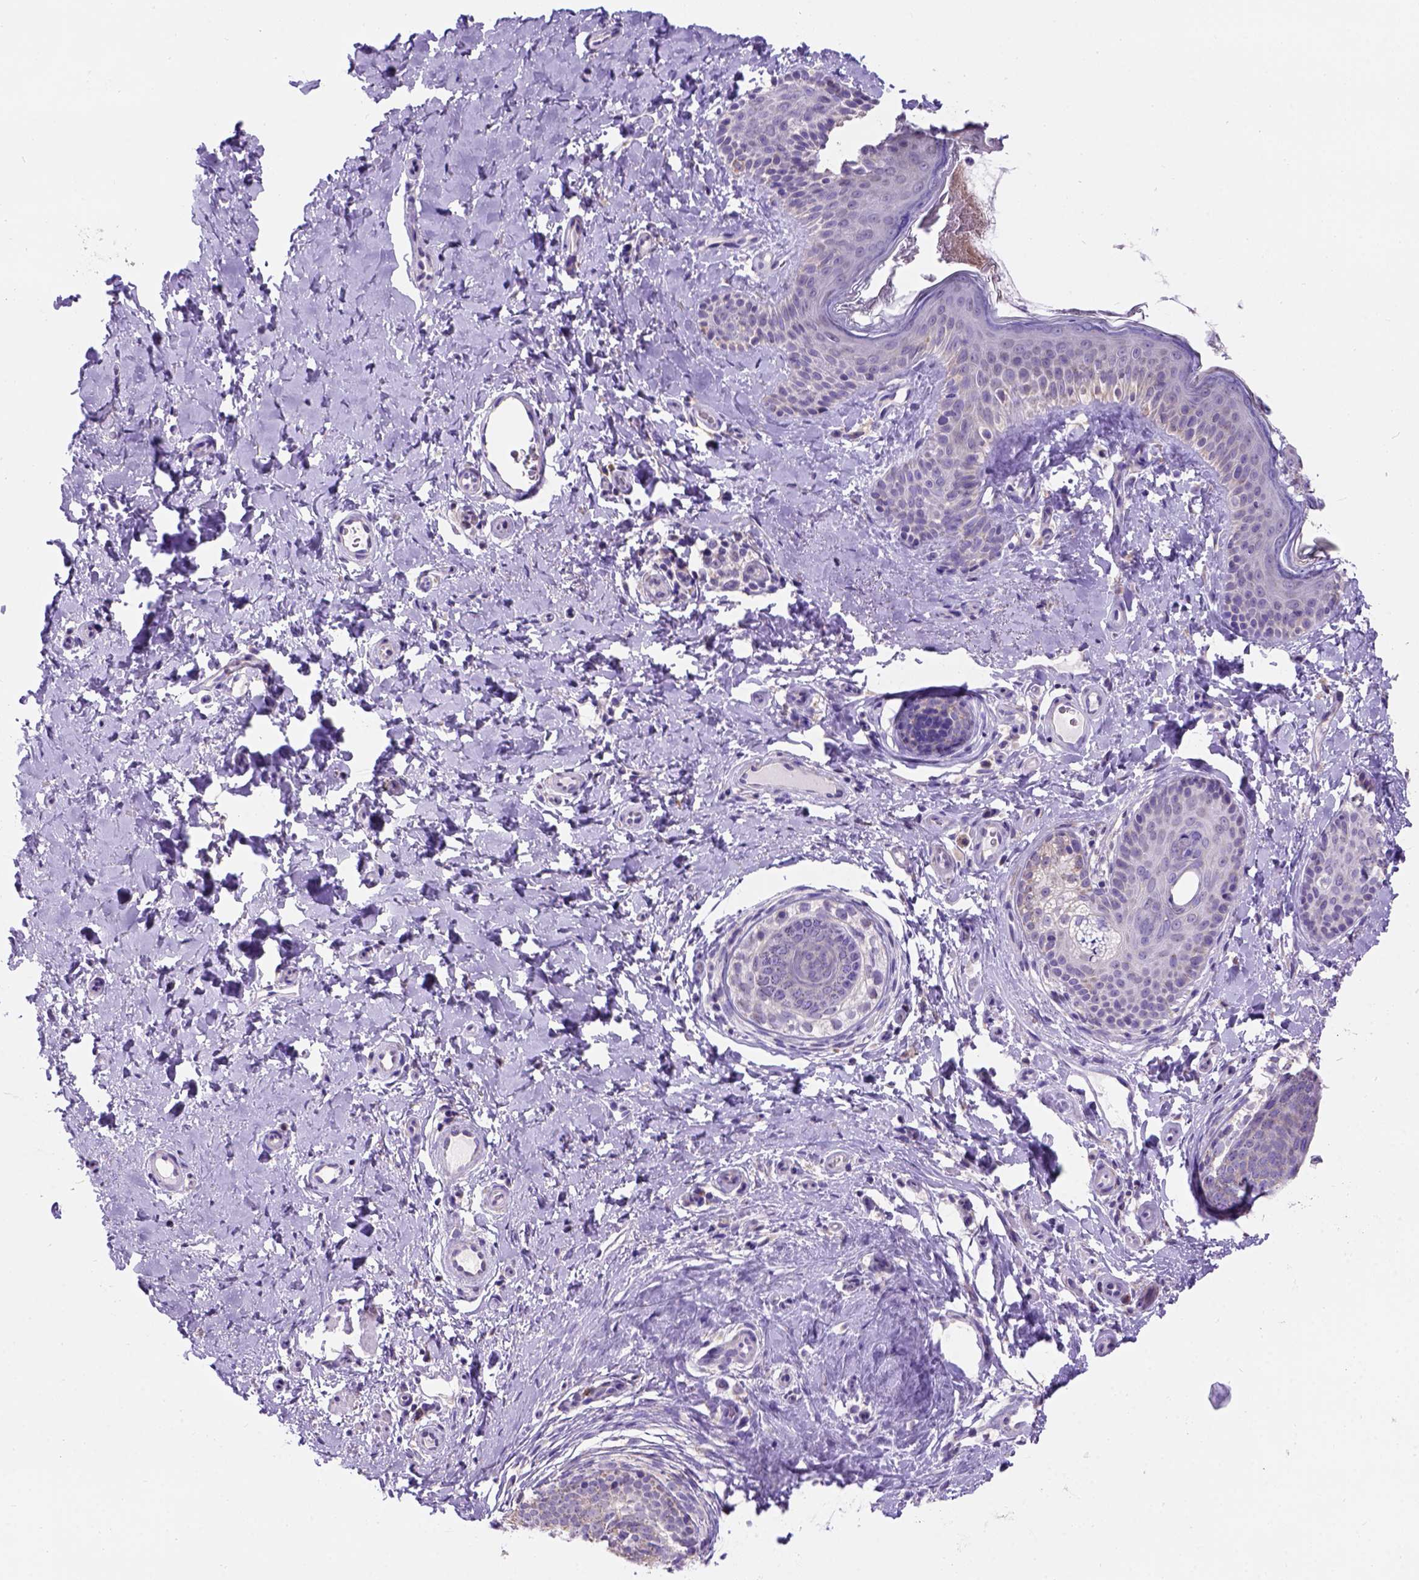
{"staining": {"intensity": "negative", "quantity": "none", "location": "none"}, "tissue": "skin cancer", "cell_type": "Tumor cells", "image_type": "cancer", "snomed": [{"axis": "morphology", "description": "Basal cell carcinoma"}, {"axis": "topography", "description": "Skin"}], "caption": "Protein analysis of skin cancer demonstrates no significant positivity in tumor cells.", "gene": "L2HGDH", "patient": {"sex": "male", "age": 89}}